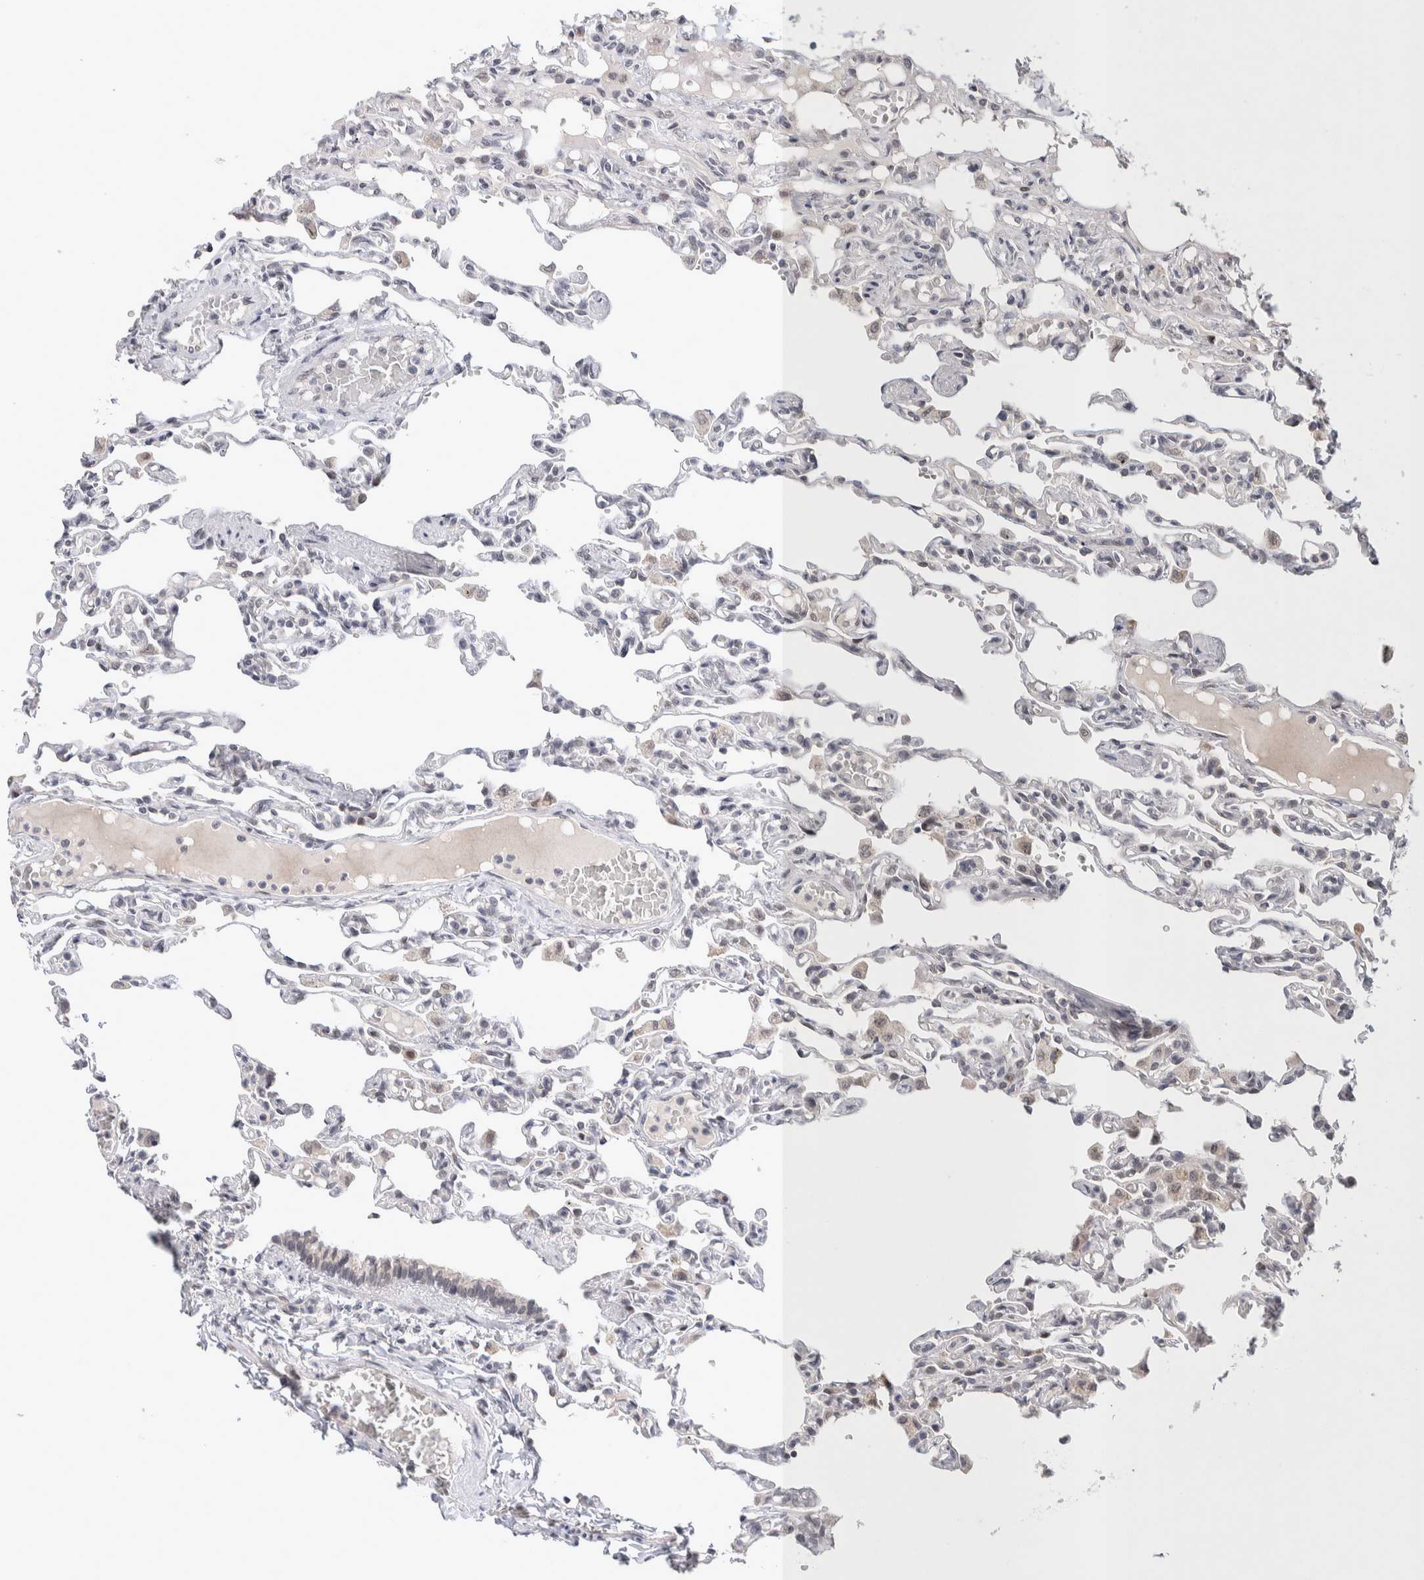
{"staining": {"intensity": "negative", "quantity": "none", "location": "none"}, "tissue": "lung", "cell_type": "Alveolar cells", "image_type": "normal", "snomed": [{"axis": "morphology", "description": "Normal tissue, NOS"}, {"axis": "topography", "description": "Lung"}], "caption": "Lung was stained to show a protein in brown. There is no significant staining in alveolar cells. (Brightfield microscopy of DAB (3,3'-diaminobenzidine) IHC at high magnification).", "gene": "CRAT", "patient": {"sex": "male", "age": 21}}